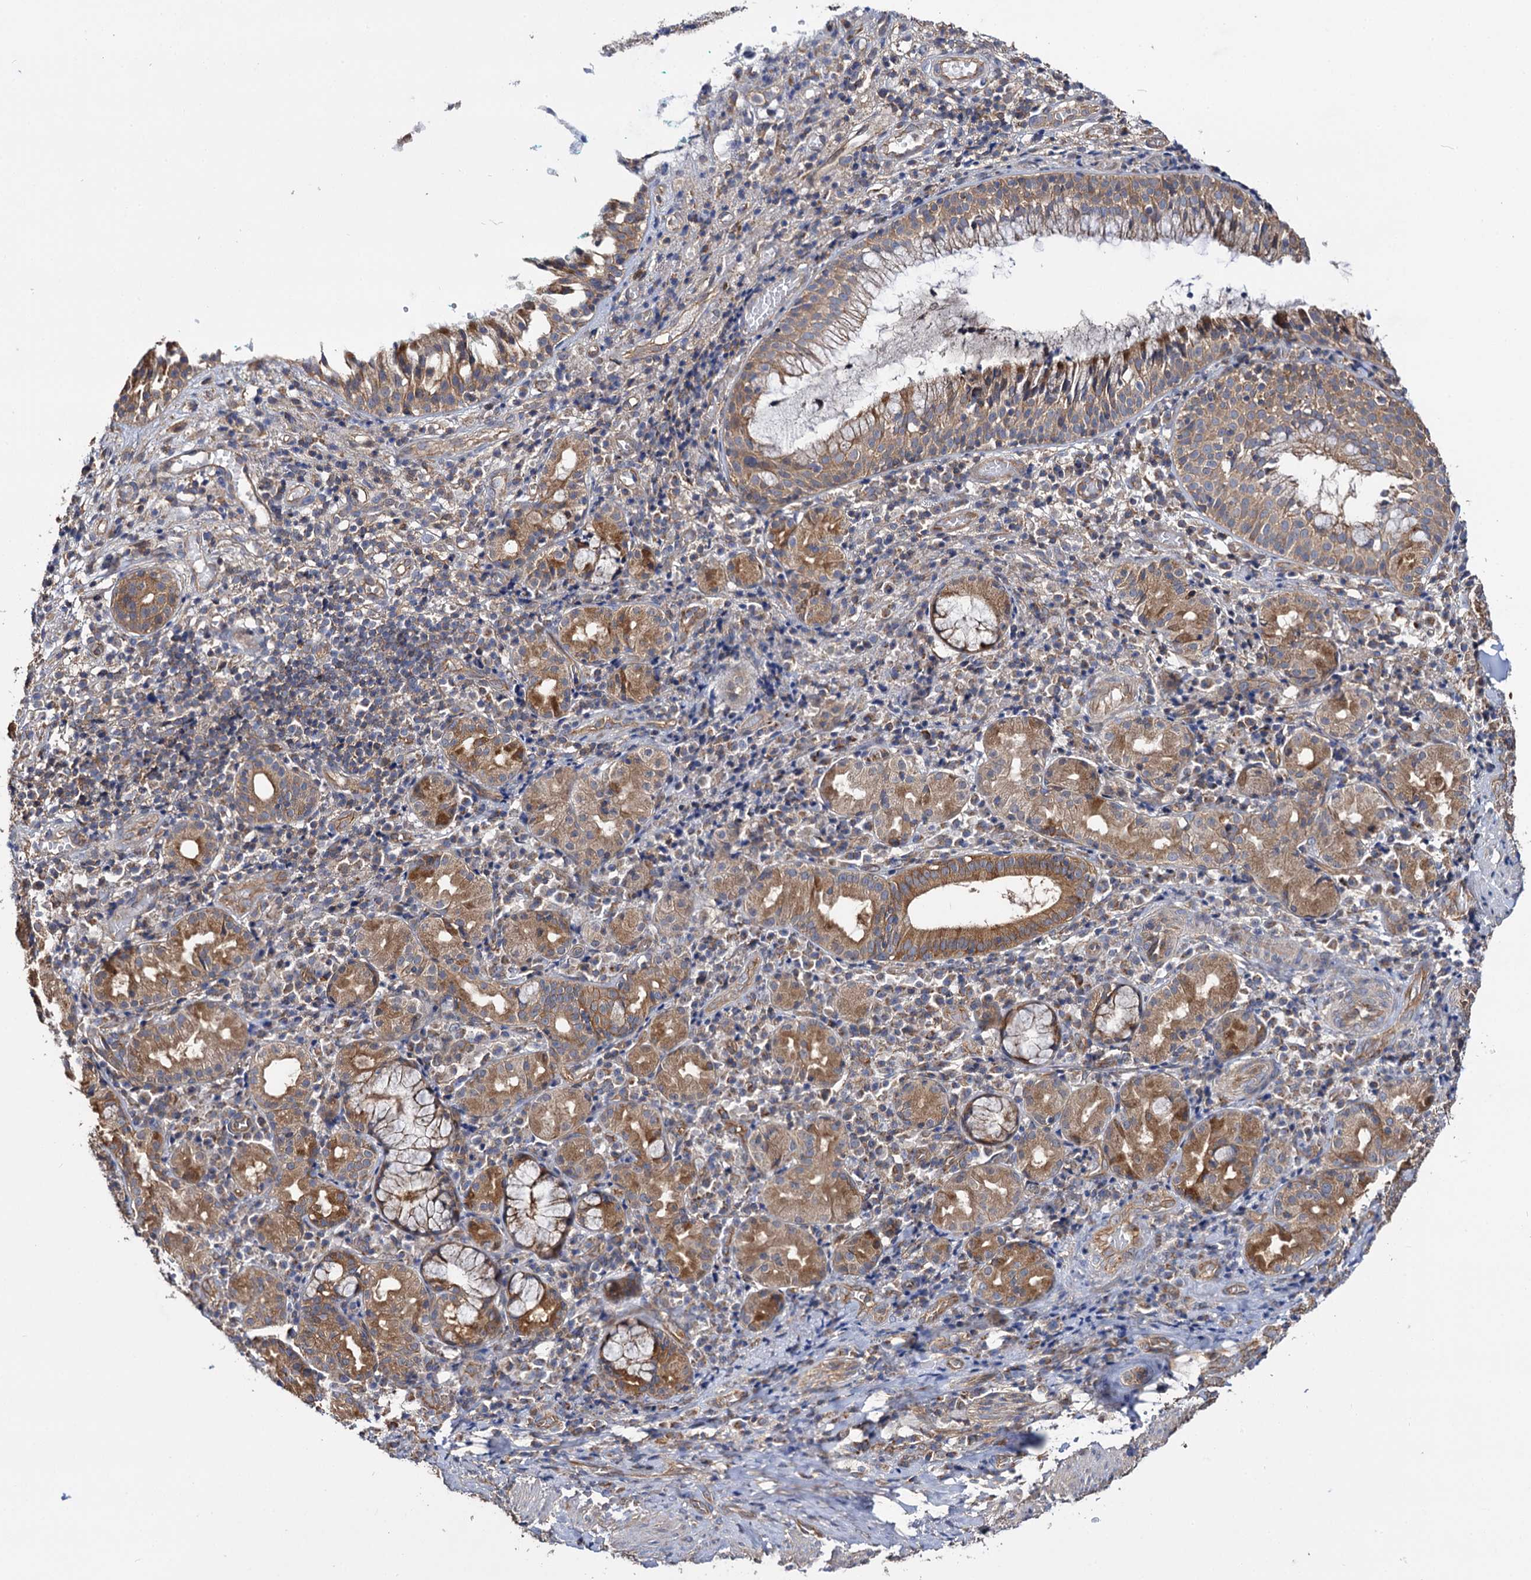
{"staining": {"intensity": "weak", "quantity": ">75%", "location": "cytoplasmic/membranous"}, "tissue": "adipose tissue", "cell_type": "Adipocytes", "image_type": "normal", "snomed": [{"axis": "morphology", "description": "Normal tissue, NOS"}, {"axis": "morphology", "description": "Basal cell carcinoma"}, {"axis": "topography", "description": "Cartilage tissue"}, {"axis": "topography", "description": "Nasopharynx"}, {"axis": "topography", "description": "Oral tissue"}], "caption": "A low amount of weak cytoplasmic/membranous positivity is appreciated in approximately >75% of adipocytes in unremarkable adipose tissue. (DAB IHC, brown staining for protein, blue staining for nuclei).", "gene": "IDI1", "patient": {"sex": "female", "age": 77}}